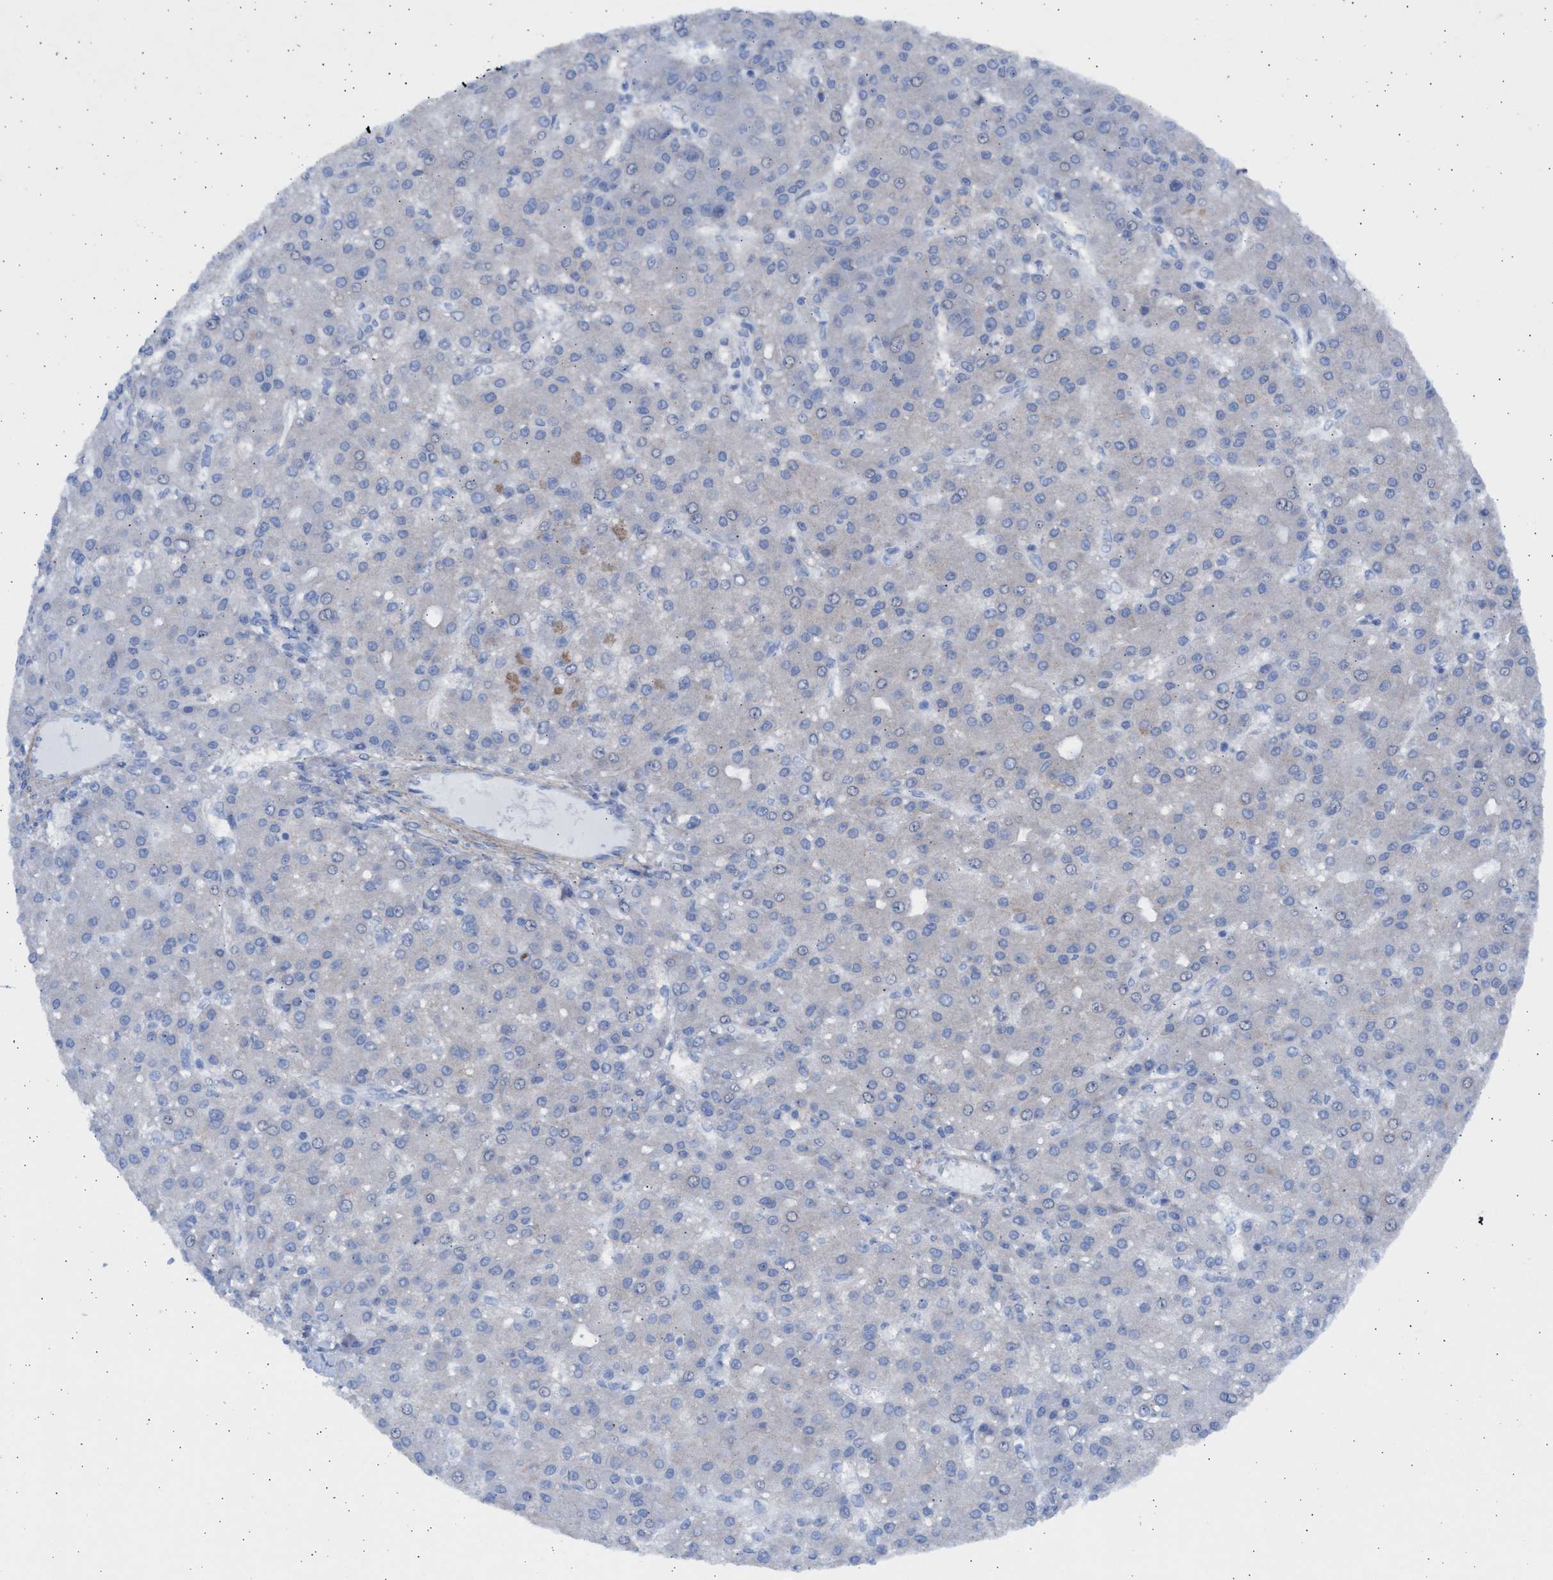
{"staining": {"intensity": "negative", "quantity": "none", "location": "none"}, "tissue": "liver cancer", "cell_type": "Tumor cells", "image_type": "cancer", "snomed": [{"axis": "morphology", "description": "Carcinoma, Hepatocellular, NOS"}, {"axis": "topography", "description": "Liver"}], "caption": "The IHC photomicrograph has no significant staining in tumor cells of liver hepatocellular carcinoma tissue.", "gene": "NBR1", "patient": {"sex": "male", "age": 67}}